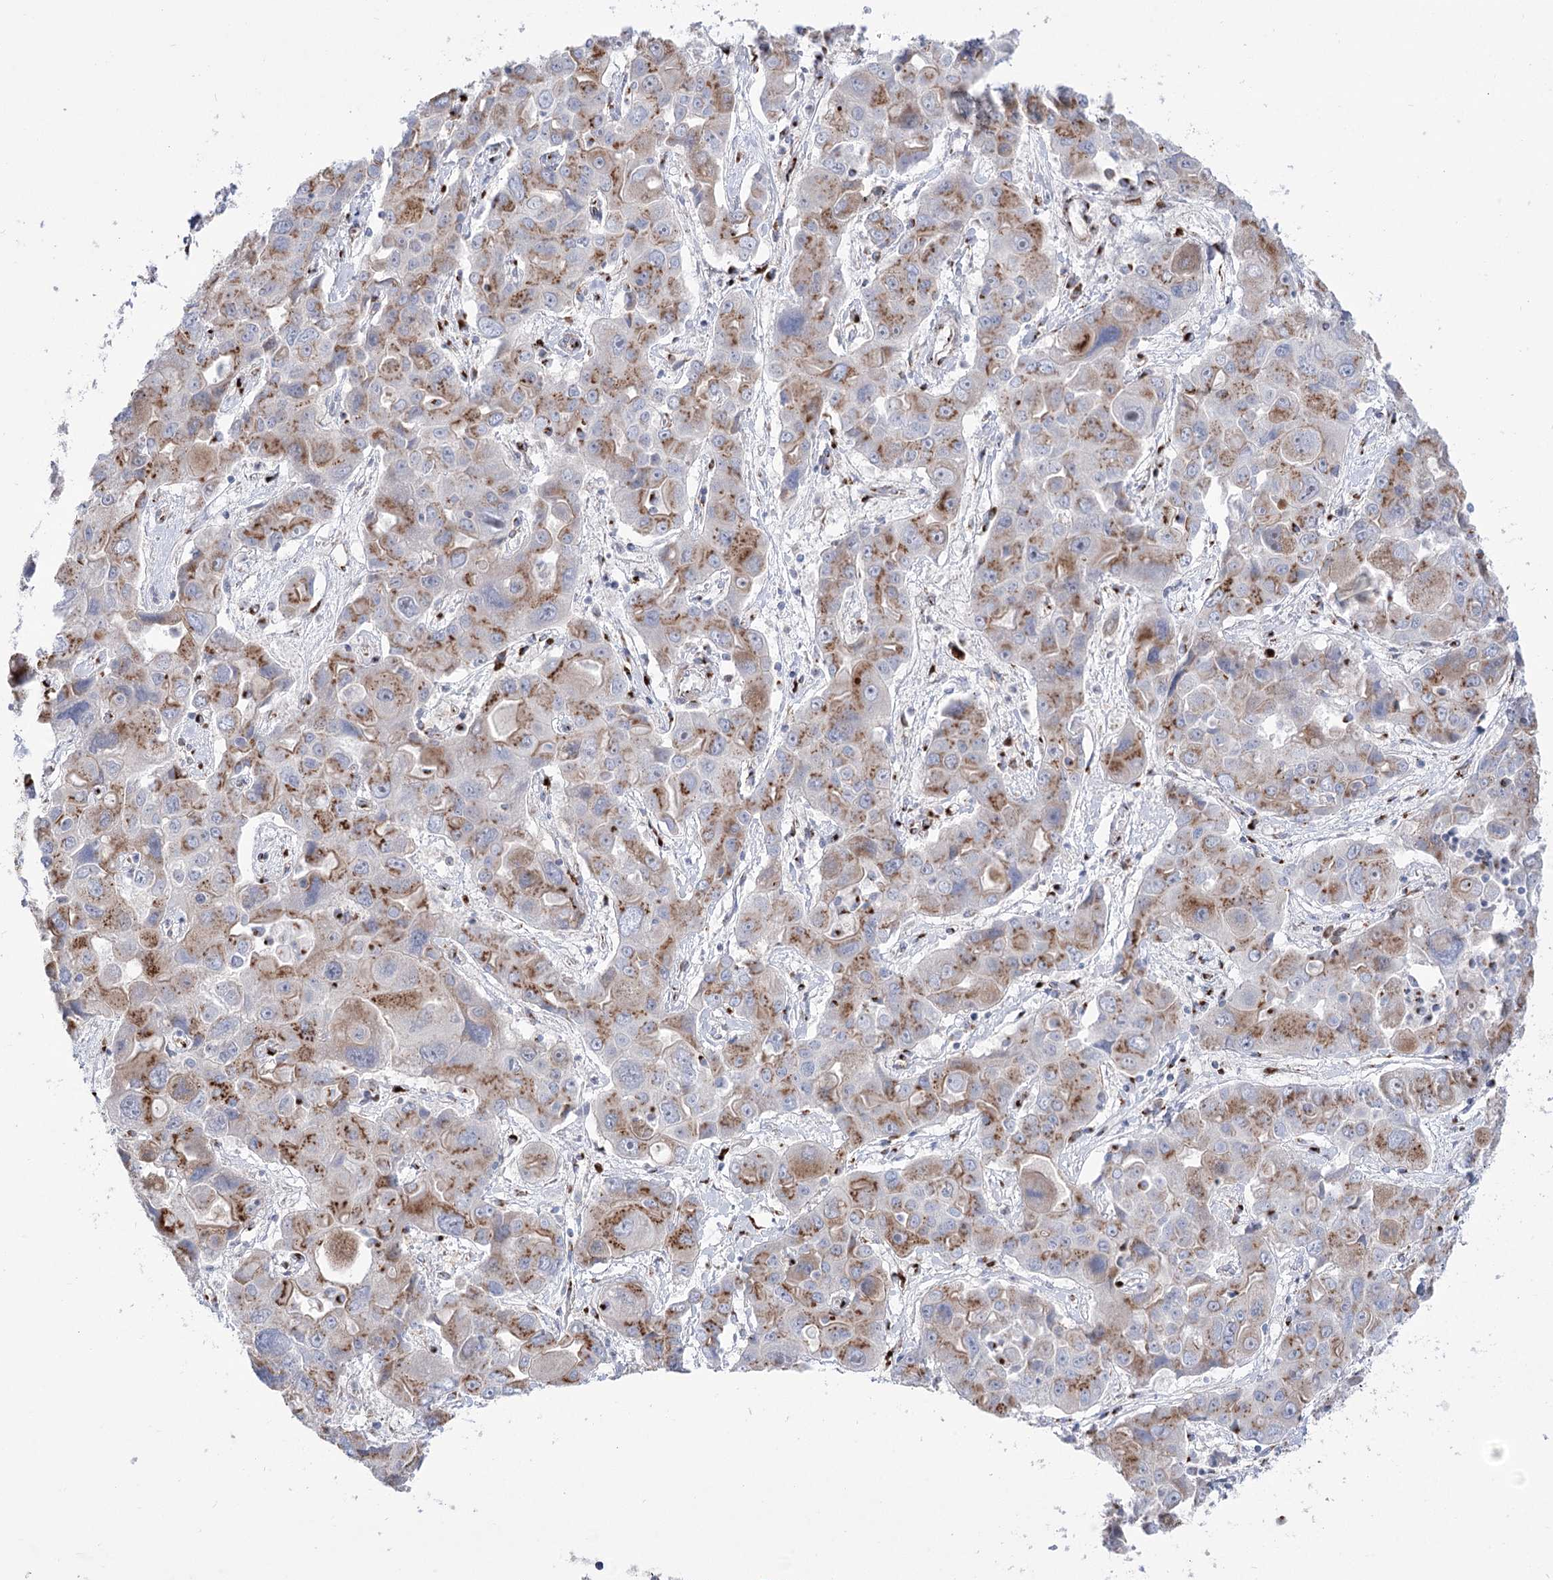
{"staining": {"intensity": "moderate", "quantity": ">75%", "location": "cytoplasmic/membranous"}, "tissue": "liver cancer", "cell_type": "Tumor cells", "image_type": "cancer", "snomed": [{"axis": "morphology", "description": "Cholangiocarcinoma"}, {"axis": "topography", "description": "Liver"}], "caption": "Moderate cytoplasmic/membranous positivity for a protein is appreciated in approximately >75% of tumor cells of liver cholangiocarcinoma using IHC.", "gene": "TMEM165", "patient": {"sex": "male", "age": 67}}